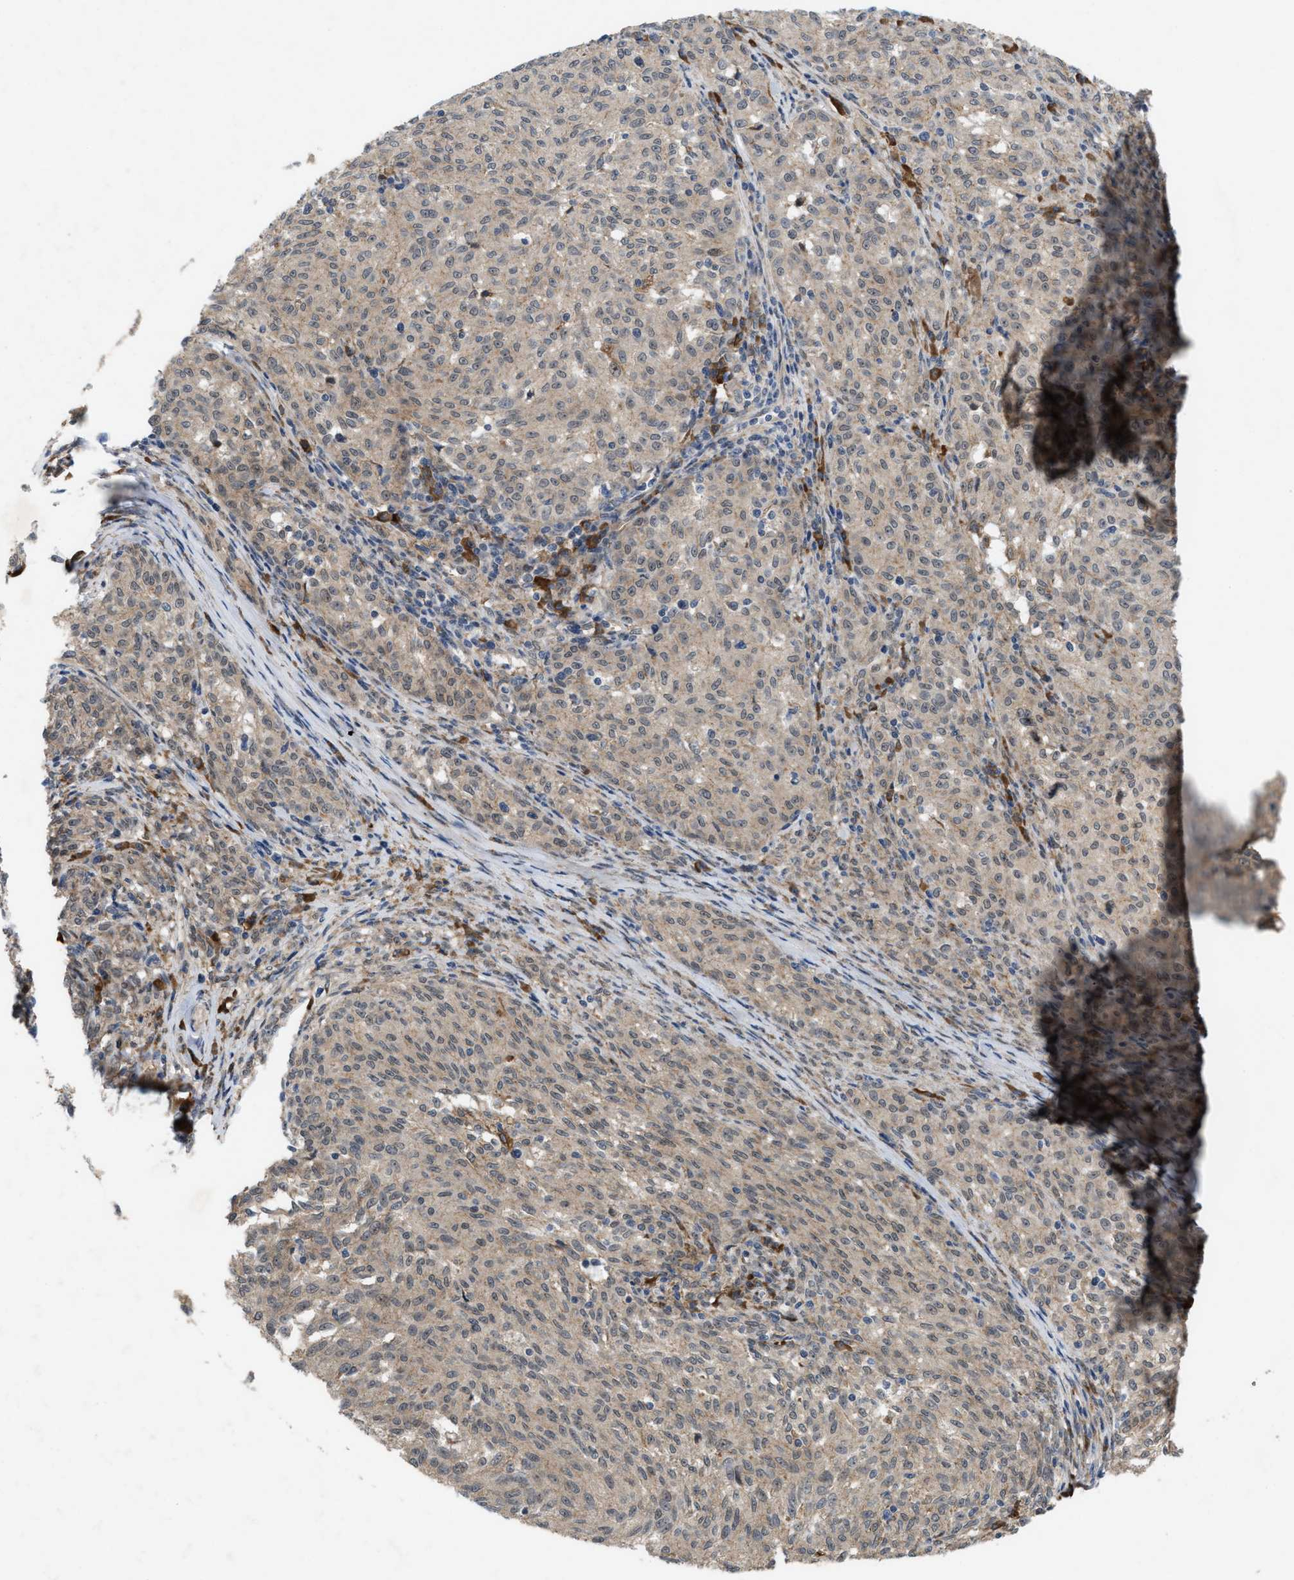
{"staining": {"intensity": "weak", "quantity": "25%-75%", "location": "cytoplasmic/membranous"}, "tissue": "melanoma", "cell_type": "Tumor cells", "image_type": "cancer", "snomed": [{"axis": "morphology", "description": "Malignant melanoma, NOS"}, {"axis": "topography", "description": "Skin"}], "caption": "Tumor cells display weak cytoplasmic/membranous staining in about 25%-75% of cells in malignant melanoma.", "gene": "MFSD6", "patient": {"sex": "female", "age": 72}}